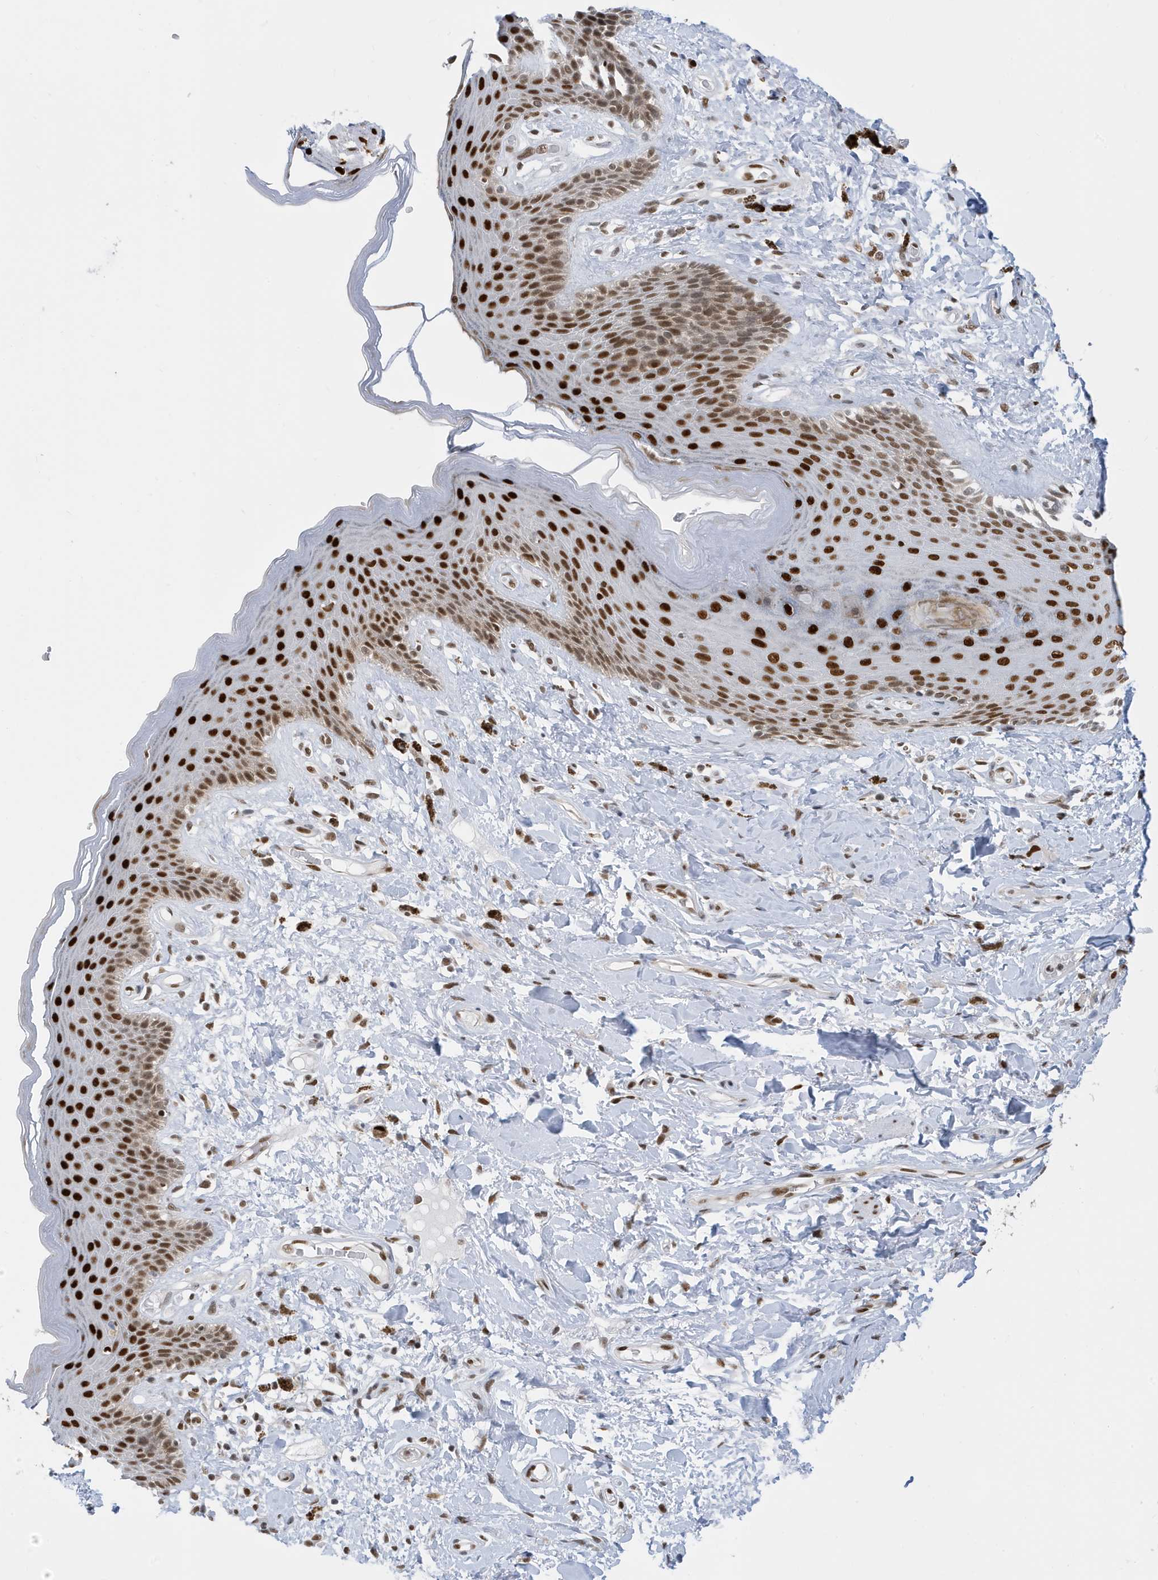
{"staining": {"intensity": "strong", "quantity": ">75%", "location": "nuclear"}, "tissue": "skin", "cell_type": "Epidermal cells", "image_type": "normal", "snomed": [{"axis": "morphology", "description": "Normal tissue, NOS"}, {"axis": "topography", "description": "Anal"}], "caption": "Immunohistochemistry (IHC) staining of unremarkable skin, which reveals high levels of strong nuclear expression in approximately >75% of epidermal cells indicating strong nuclear protein staining. The staining was performed using DAB (brown) for protein detection and nuclei were counterstained in hematoxylin (blue).", "gene": "PCYT1A", "patient": {"sex": "female", "age": 78}}